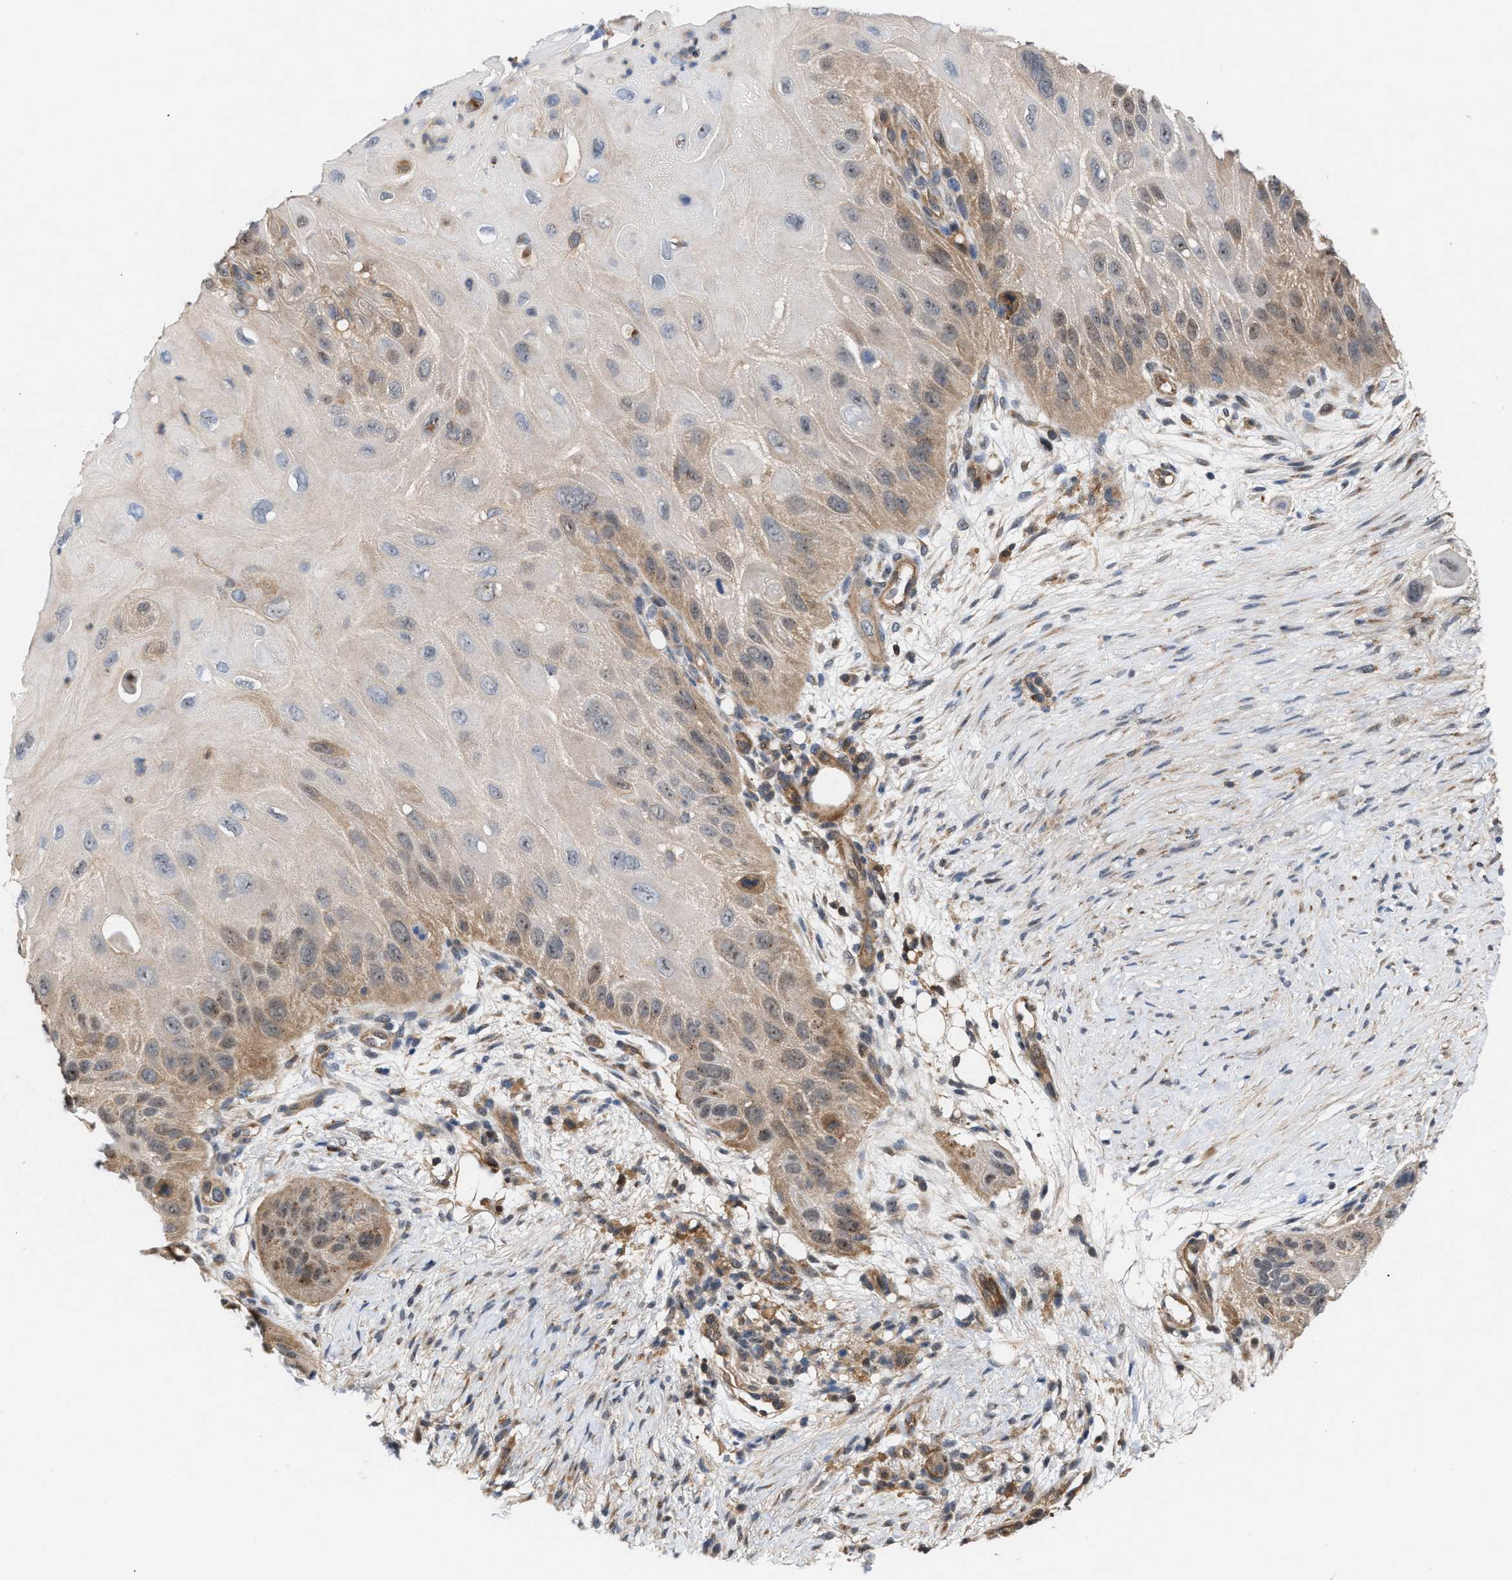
{"staining": {"intensity": "moderate", "quantity": "25%-75%", "location": "cytoplasmic/membranous"}, "tissue": "skin cancer", "cell_type": "Tumor cells", "image_type": "cancer", "snomed": [{"axis": "morphology", "description": "Squamous cell carcinoma, NOS"}, {"axis": "topography", "description": "Skin"}], "caption": "Squamous cell carcinoma (skin) tissue displays moderate cytoplasmic/membranous staining in about 25%-75% of tumor cells, visualized by immunohistochemistry.", "gene": "GLOD4", "patient": {"sex": "female", "age": 77}}